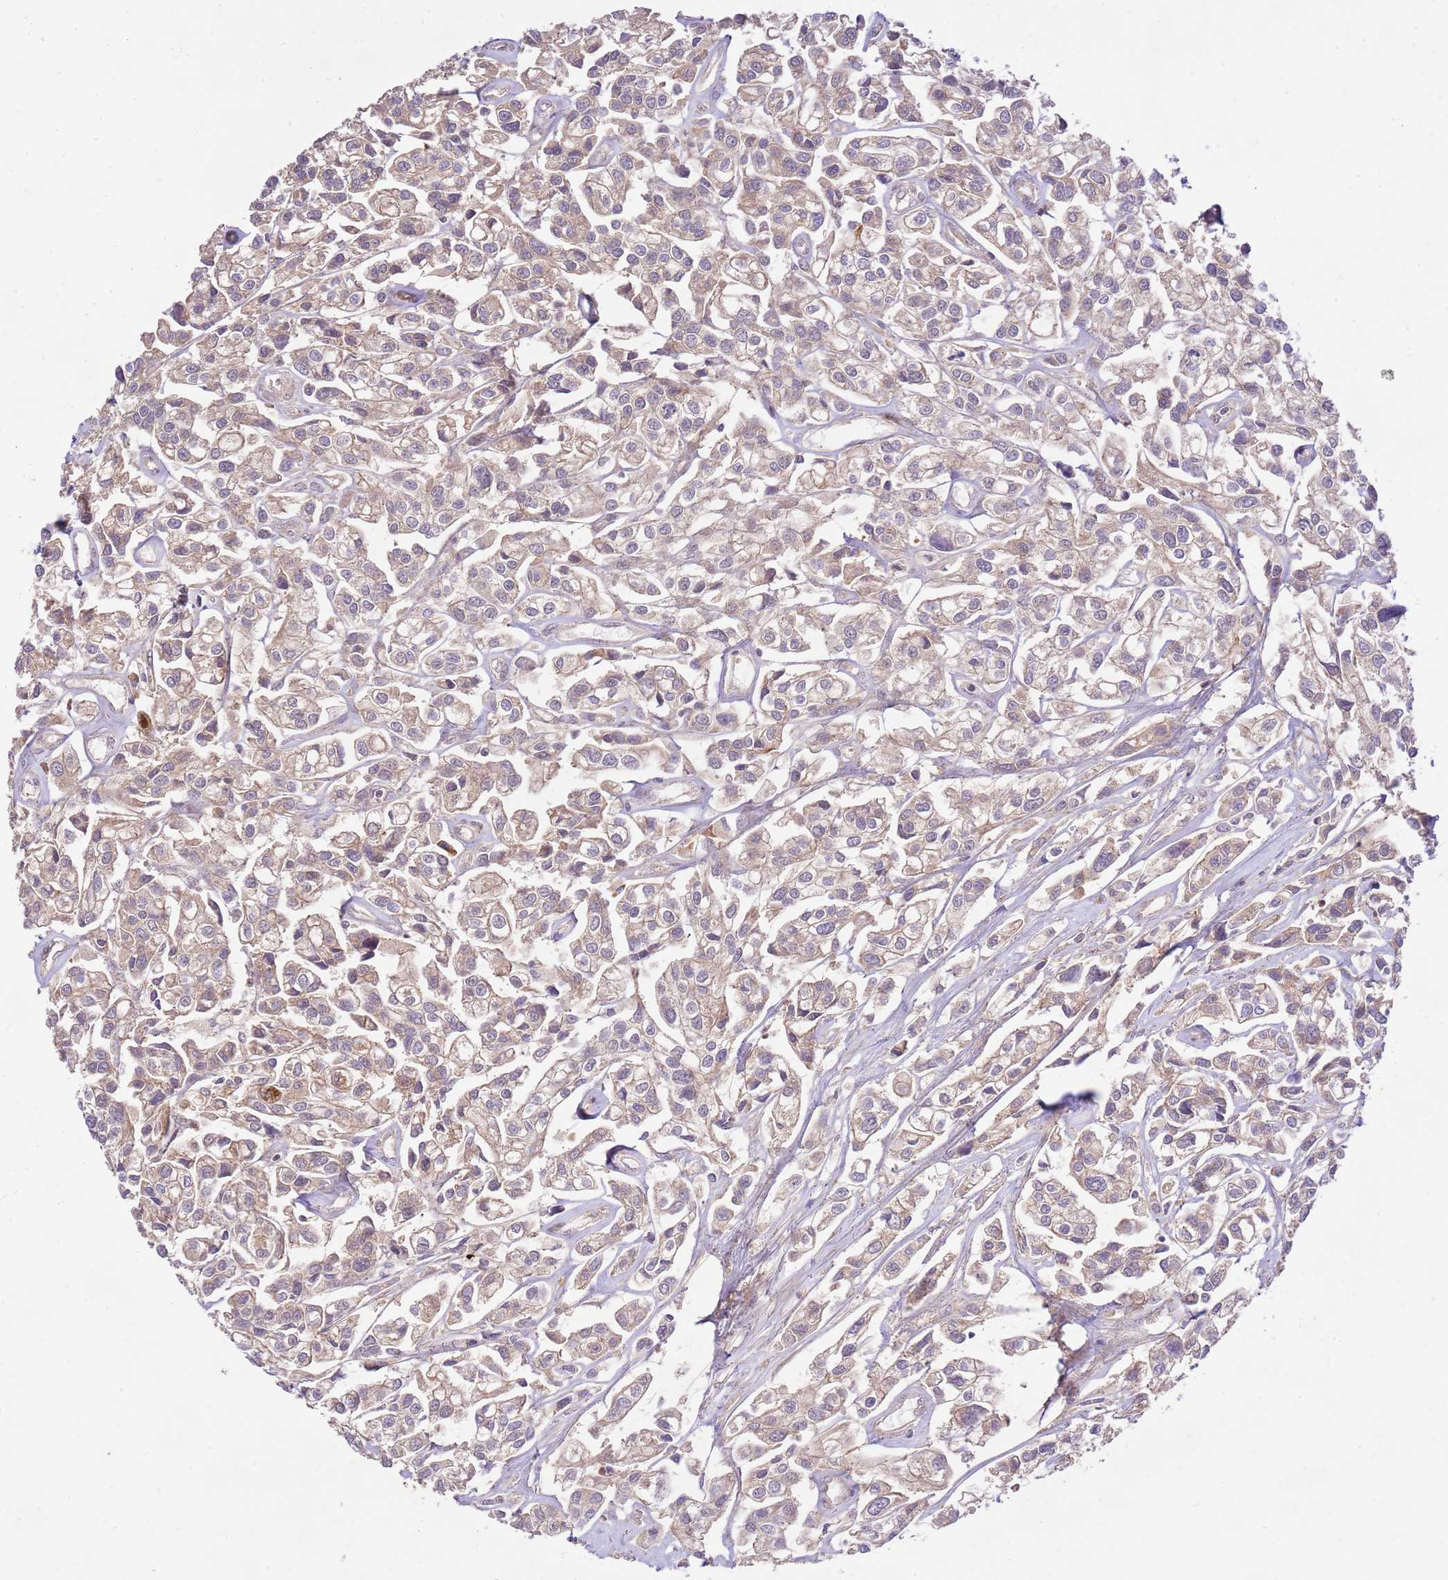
{"staining": {"intensity": "weak", "quantity": "25%-75%", "location": "cytoplasmic/membranous"}, "tissue": "urothelial cancer", "cell_type": "Tumor cells", "image_type": "cancer", "snomed": [{"axis": "morphology", "description": "Urothelial carcinoma, High grade"}, {"axis": "topography", "description": "Urinary bladder"}], "caption": "High-magnification brightfield microscopy of urothelial carcinoma (high-grade) stained with DAB (3,3'-diaminobenzidine) (brown) and counterstained with hematoxylin (blue). tumor cells exhibit weak cytoplasmic/membranous expression is present in approximately25%-75% of cells. Using DAB (3,3'-diaminobenzidine) (brown) and hematoxylin (blue) stains, captured at high magnification using brightfield microscopy.", "gene": "GAREM1", "patient": {"sex": "male", "age": 67}}